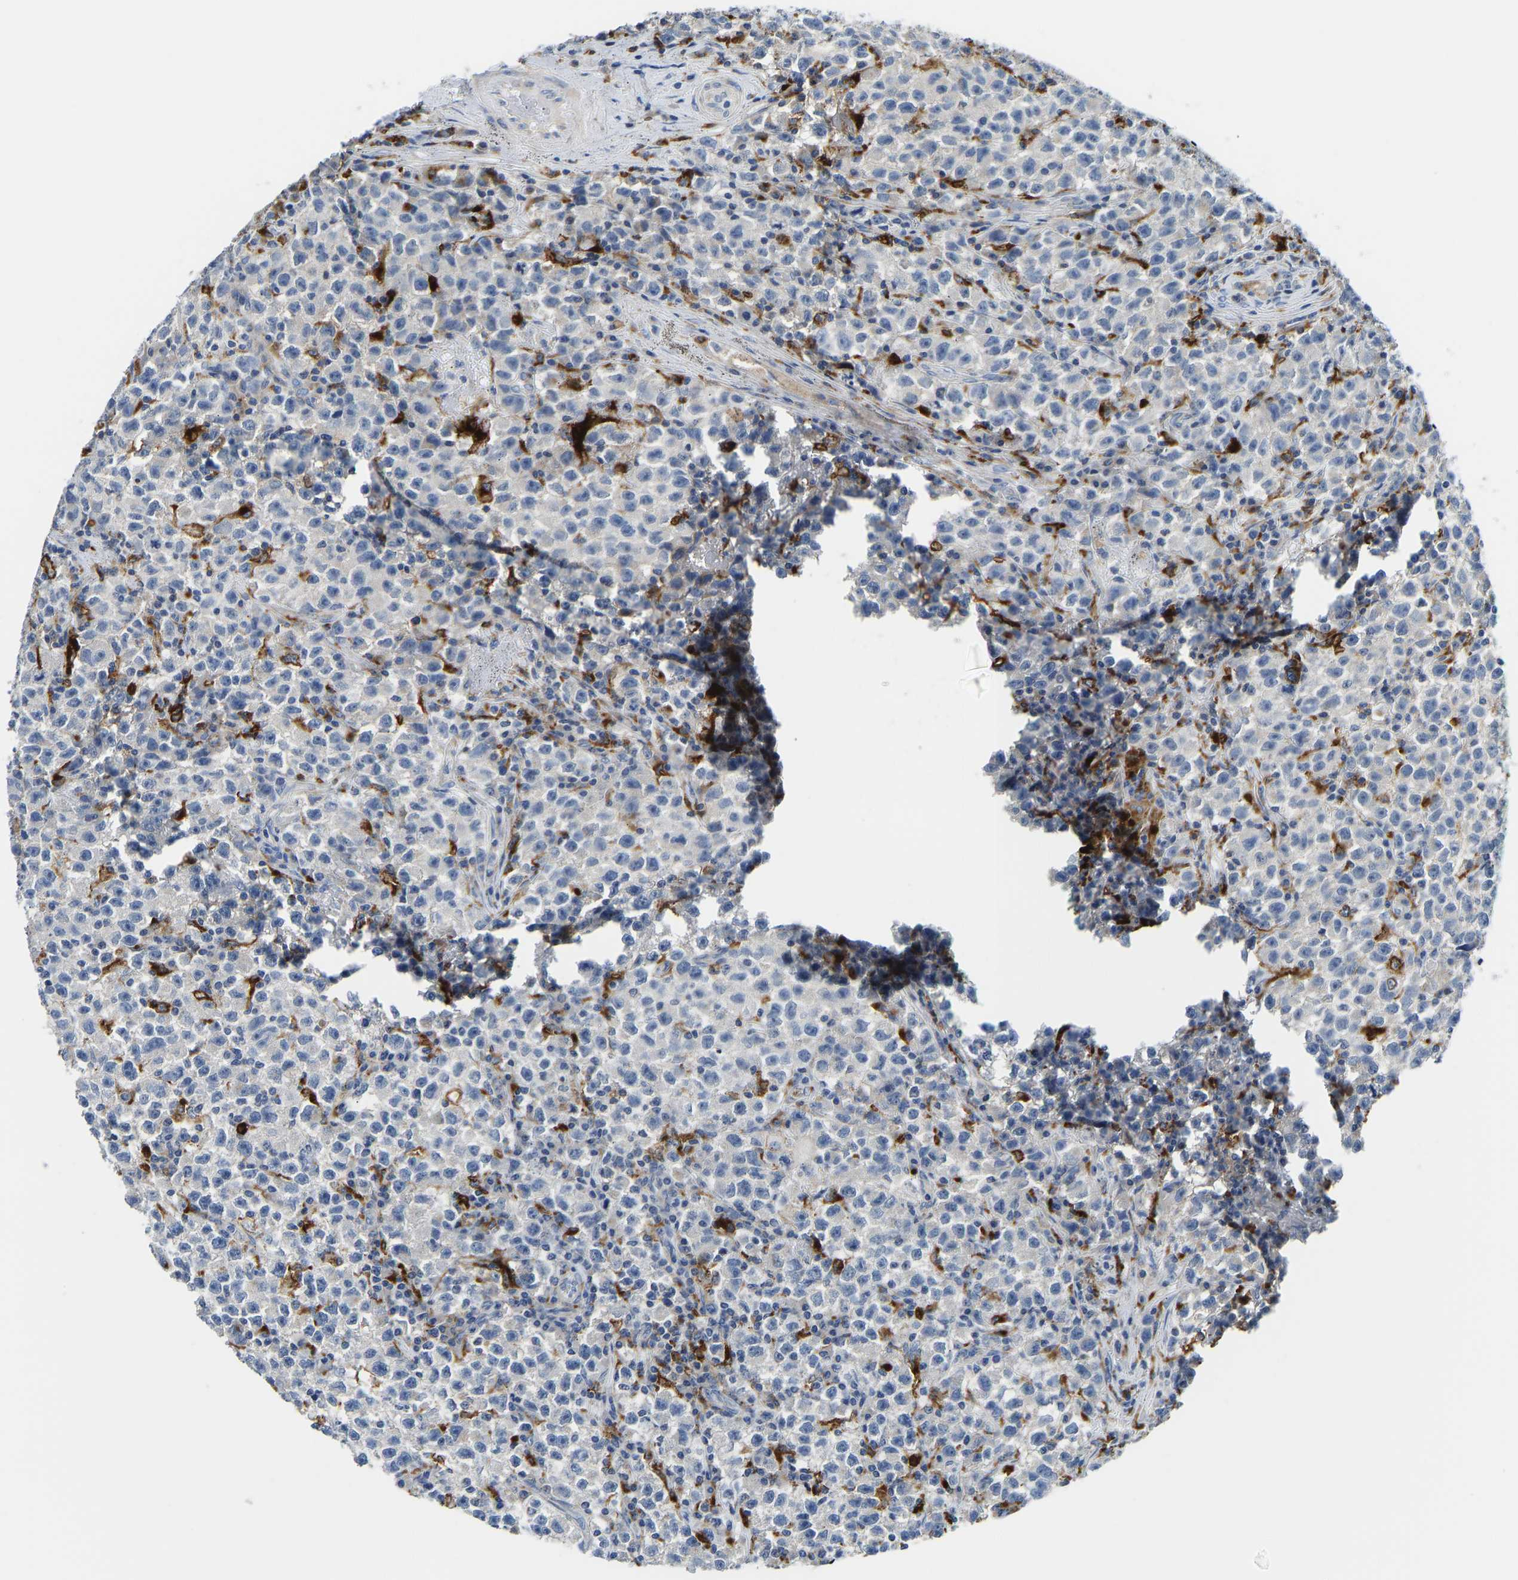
{"staining": {"intensity": "negative", "quantity": "none", "location": "none"}, "tissue": "testis cancer", "cell_type": "Tumor cells", "image_type": "cancer", "snomed": [{"axis": "morphology", "description": "Seminoma, NOS"}, {"axis": "topography", "description": "Testis"}], "caption": "High magnification brightfield microscopy of testis seminoma stained with DAB (brown) and counterstained with hematoxylin (blue): tumor cells show no significant staining.", "gene": "ATP6V1E1", "patient": {"sex": "male", "age": 22}}